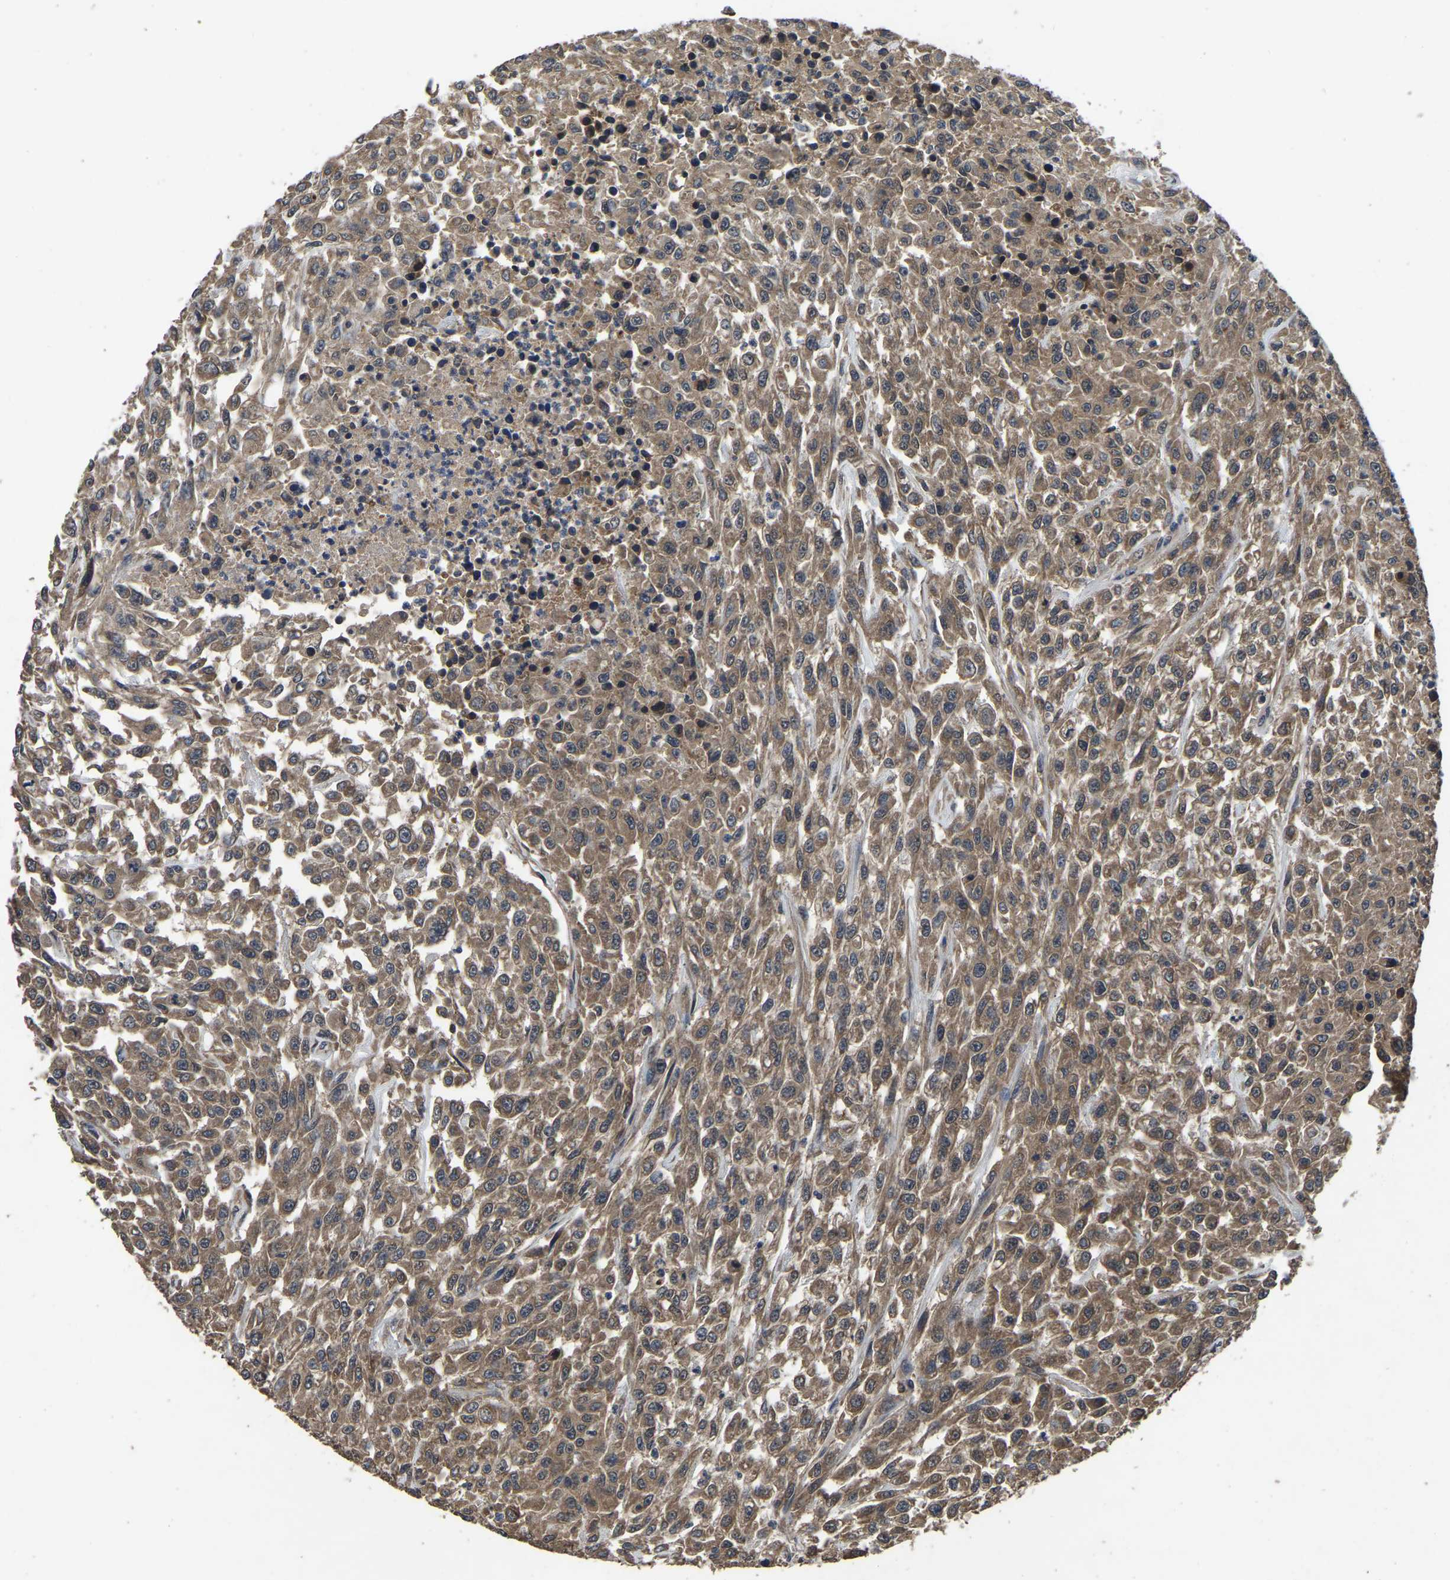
{"staining": {"intensity": "moderate", "quantity": ">75%", "location": "cytoplasmic/membranous"}, "tissue": "urothelial cancer", "cell_type": "Tumor cells", "image_type": "cancer", "snomed": [{"axis": "morphology", "description": "Urothelial carcinoma, High grade"}, {"axis": "topography", "description": "Urinary bladder"}], "caption": "This is a histology image of IHC staining of urothelial cancer, which shows moderate staining in the cytoplasmic/membranous of tumor cells.", "gene": "CRYZL1", "patient": {"sex": "male", "age": 46}}